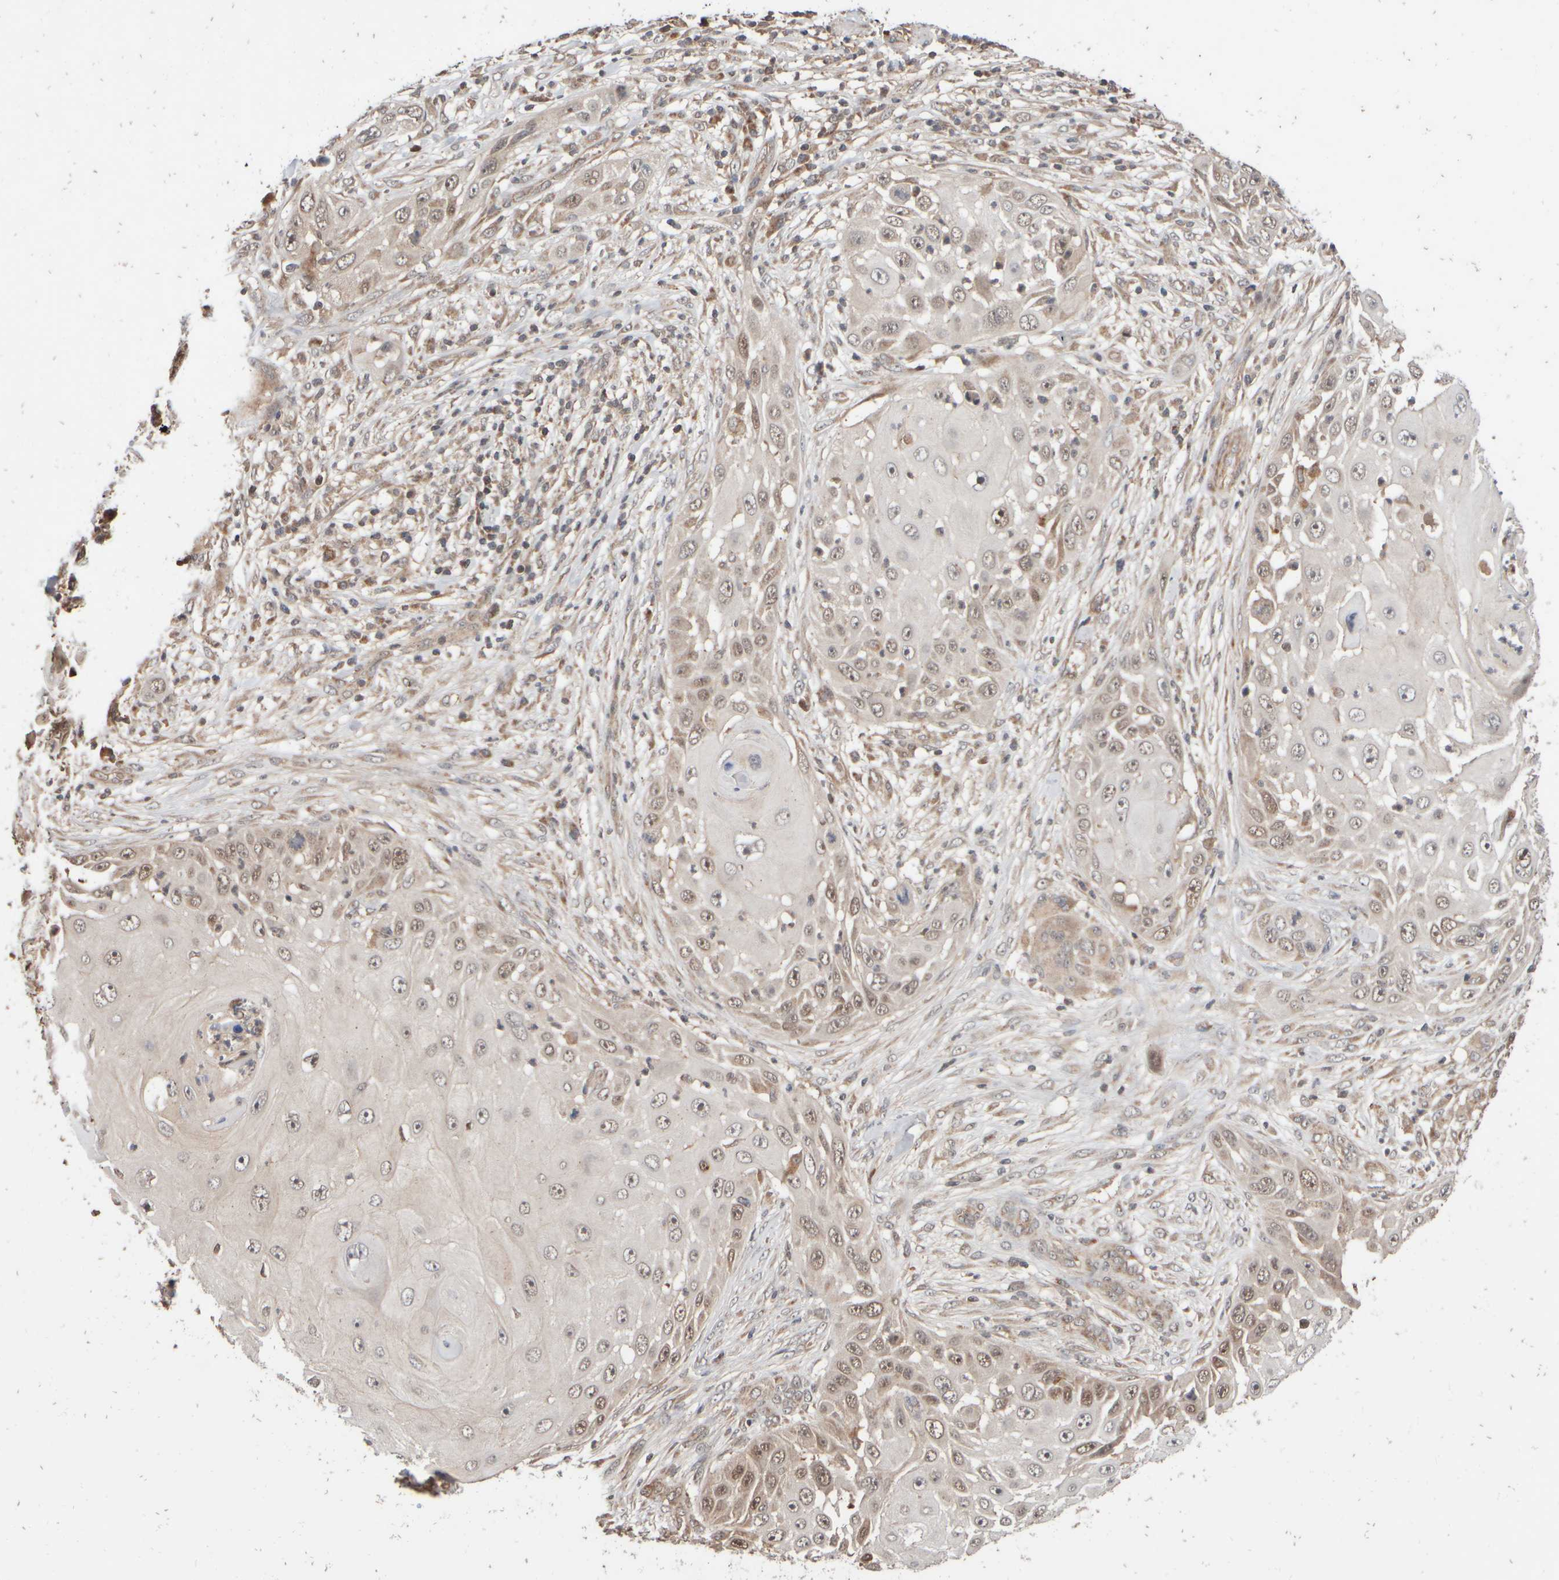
{"staining": {"intensity": "weak", "quantity": "25%-75%", "location": "nuclear"}, "tissue": "skin cancer", "cell_type": "Tumor cells", "image_type": "cancer", "snomed": [{"axis": "morphology", "description": "Squamous cell carcinoma, NOS"}, {"axis": "topography", "description": "Skin"}], "caption": "This is a micrograph of immunohistochemistry staining of skin squamous cell carcinoma, which shows weak staining in the nuclear of tumor cells.", "gene": "ABHD11", "patient": {"sex": "female", "age": 44}}